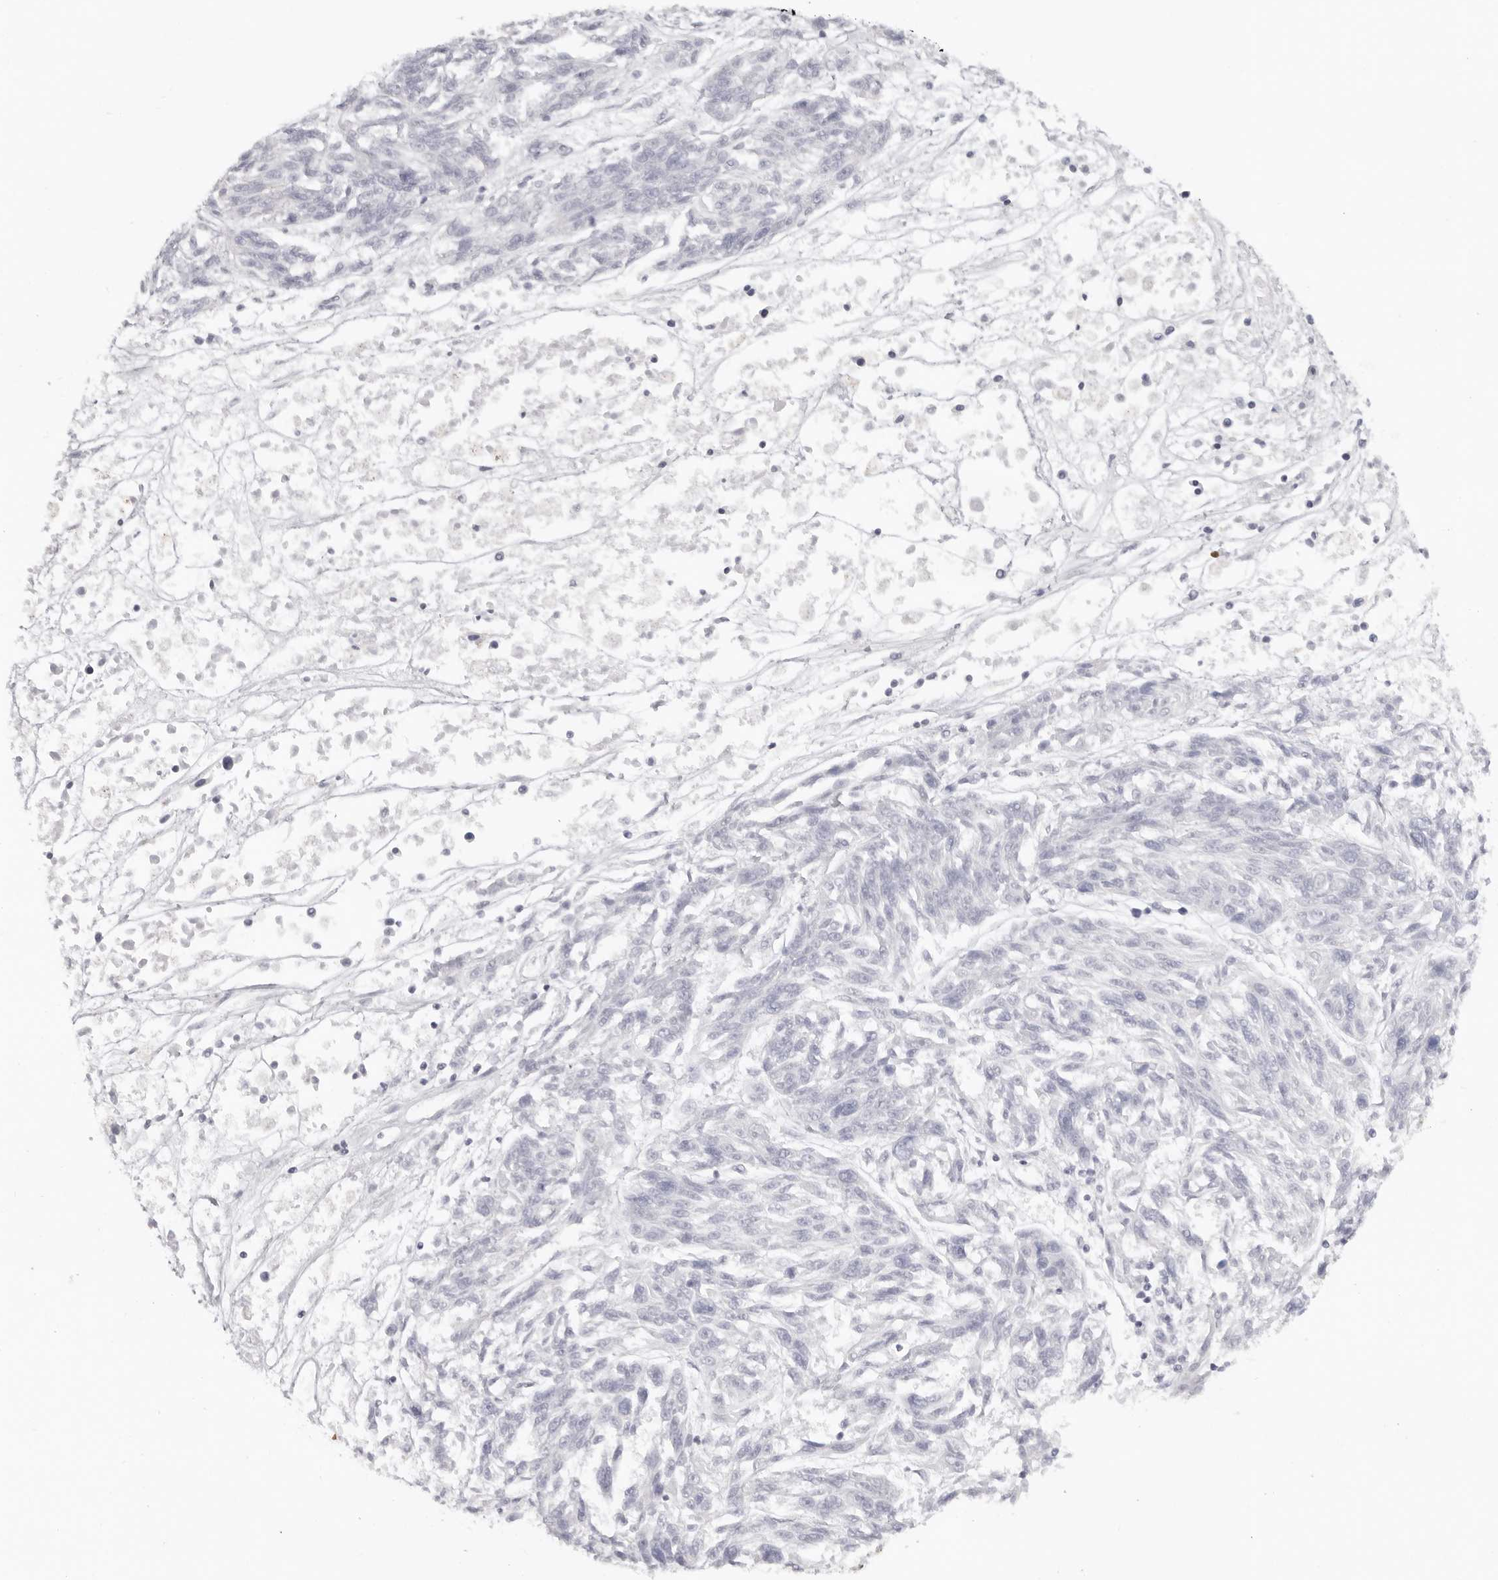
{"staining": {"intensity": "negative", "quantity": "none", "location": "none"}, "tissue": "melanoma", "cell_type": "Tumor cells", "image_type": "cancer", "snomed": [{"axis": "morphology", "description": "Malignant melanoma, NOS"}, {"axis": "topography", "description": "Skin"}], "caption": "Protein analysis of melanoma reveals no significant expression in tumor cells. (Stains: DAB (3,3'-diaminobenzidine) immunohistochemistry with hematoxylin counter stain, Microscopy: brightfield microscopy at high magnification).", "gene": "RXFP1", "patient": {"sex": "male", "age": 53}}